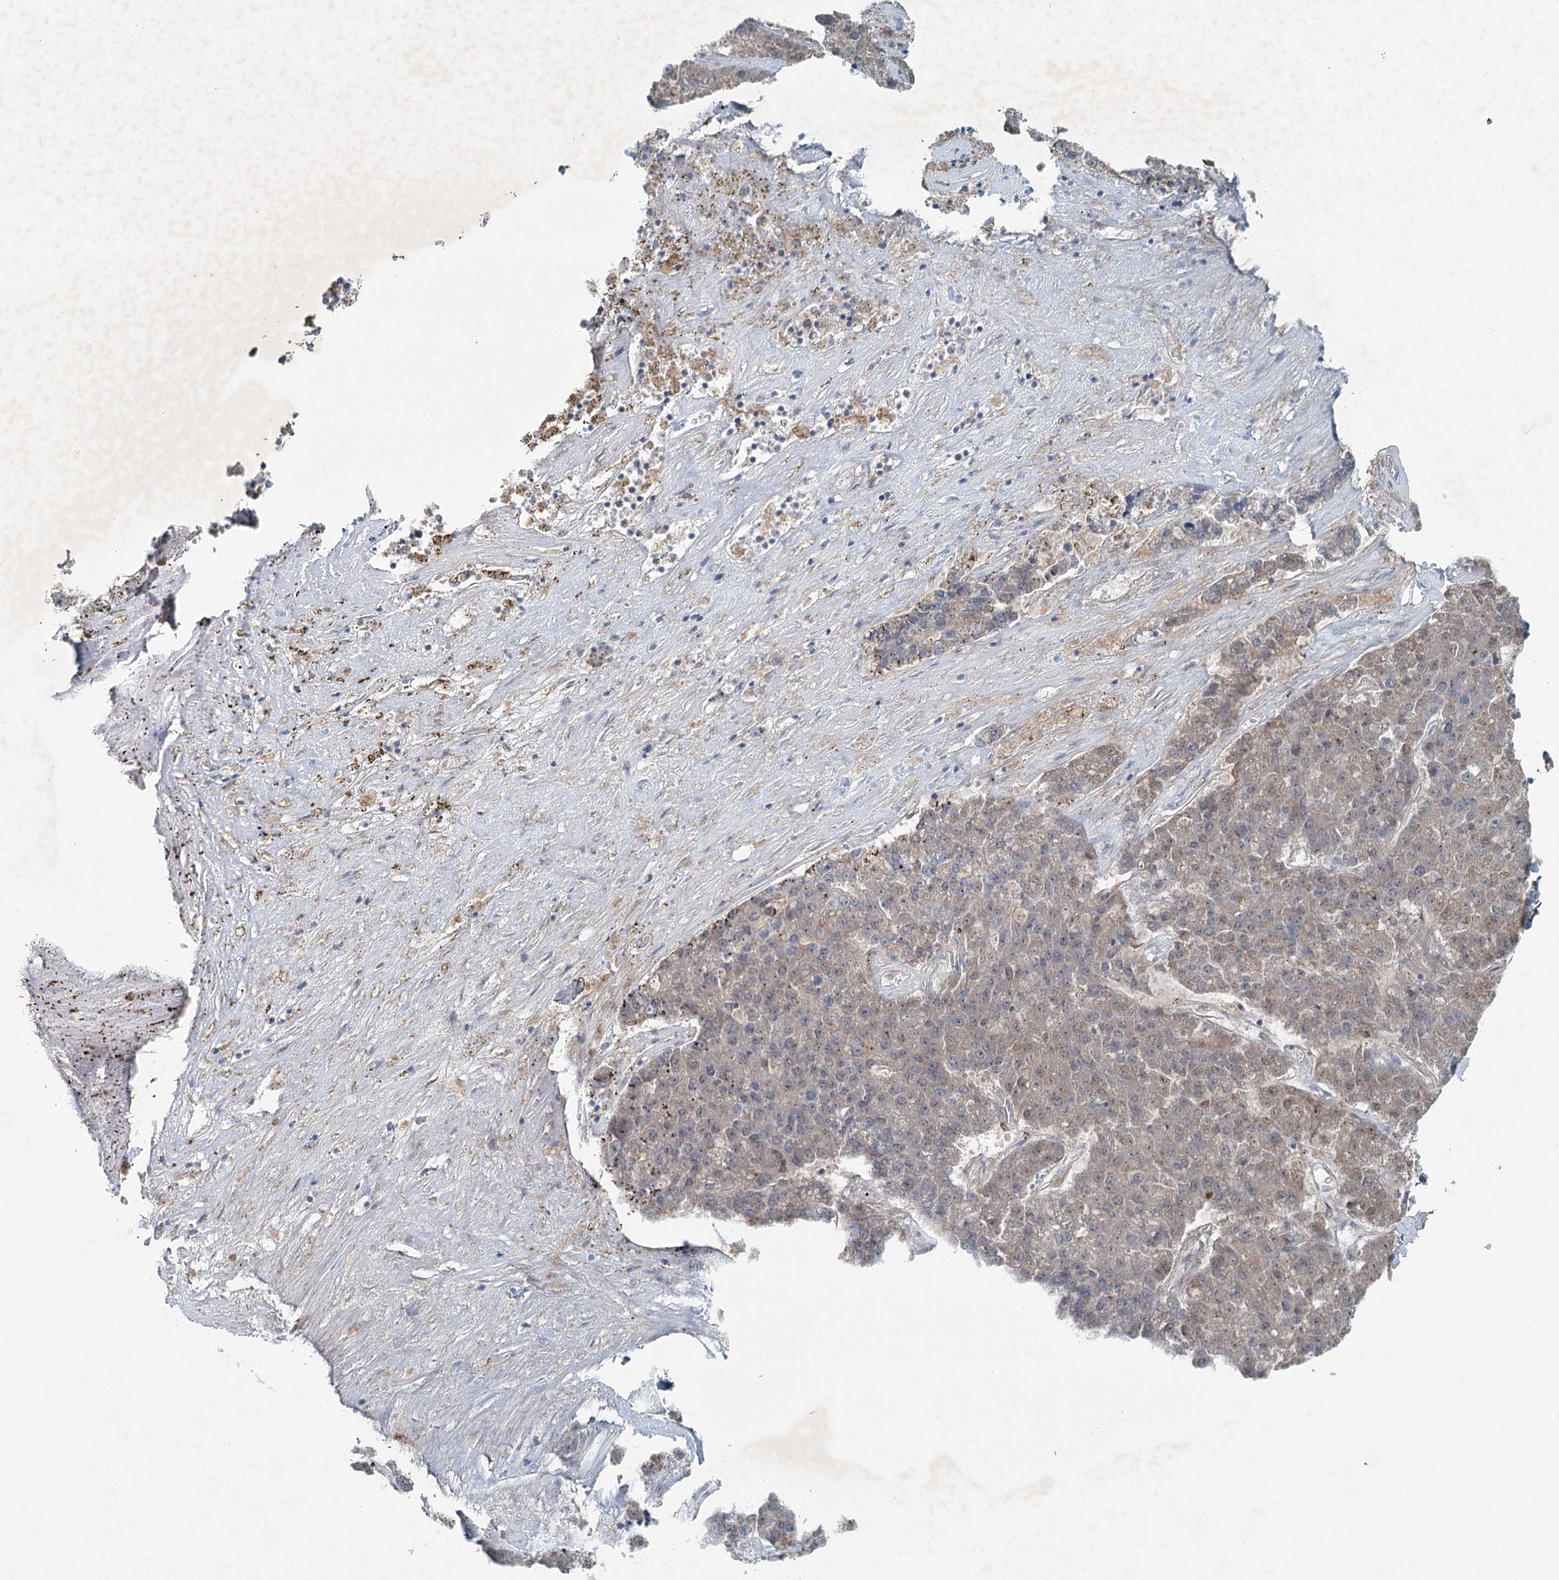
{"staining": {"intensity": "weak", "quantity": "<25%", "location": "cytoplasmic/membranous"}, "tissue": "pancreatic cancer", "cell_type": "Tumor cells", "image_type": "cancer", "snomed": [{"axis": "morphology", "description": "Adenocarcinoma, NOS"}, {"axis": "topography", "description": "Pancreas"}], "caption": "A high-resolution micrograph shows immunohistochemistry staining of adenocarcinoma (pancreatic), which demonstrates no significant expression in tumor cells.", "gene": "CHCHD5", "patient": {"sex": "male", "age": 50}}